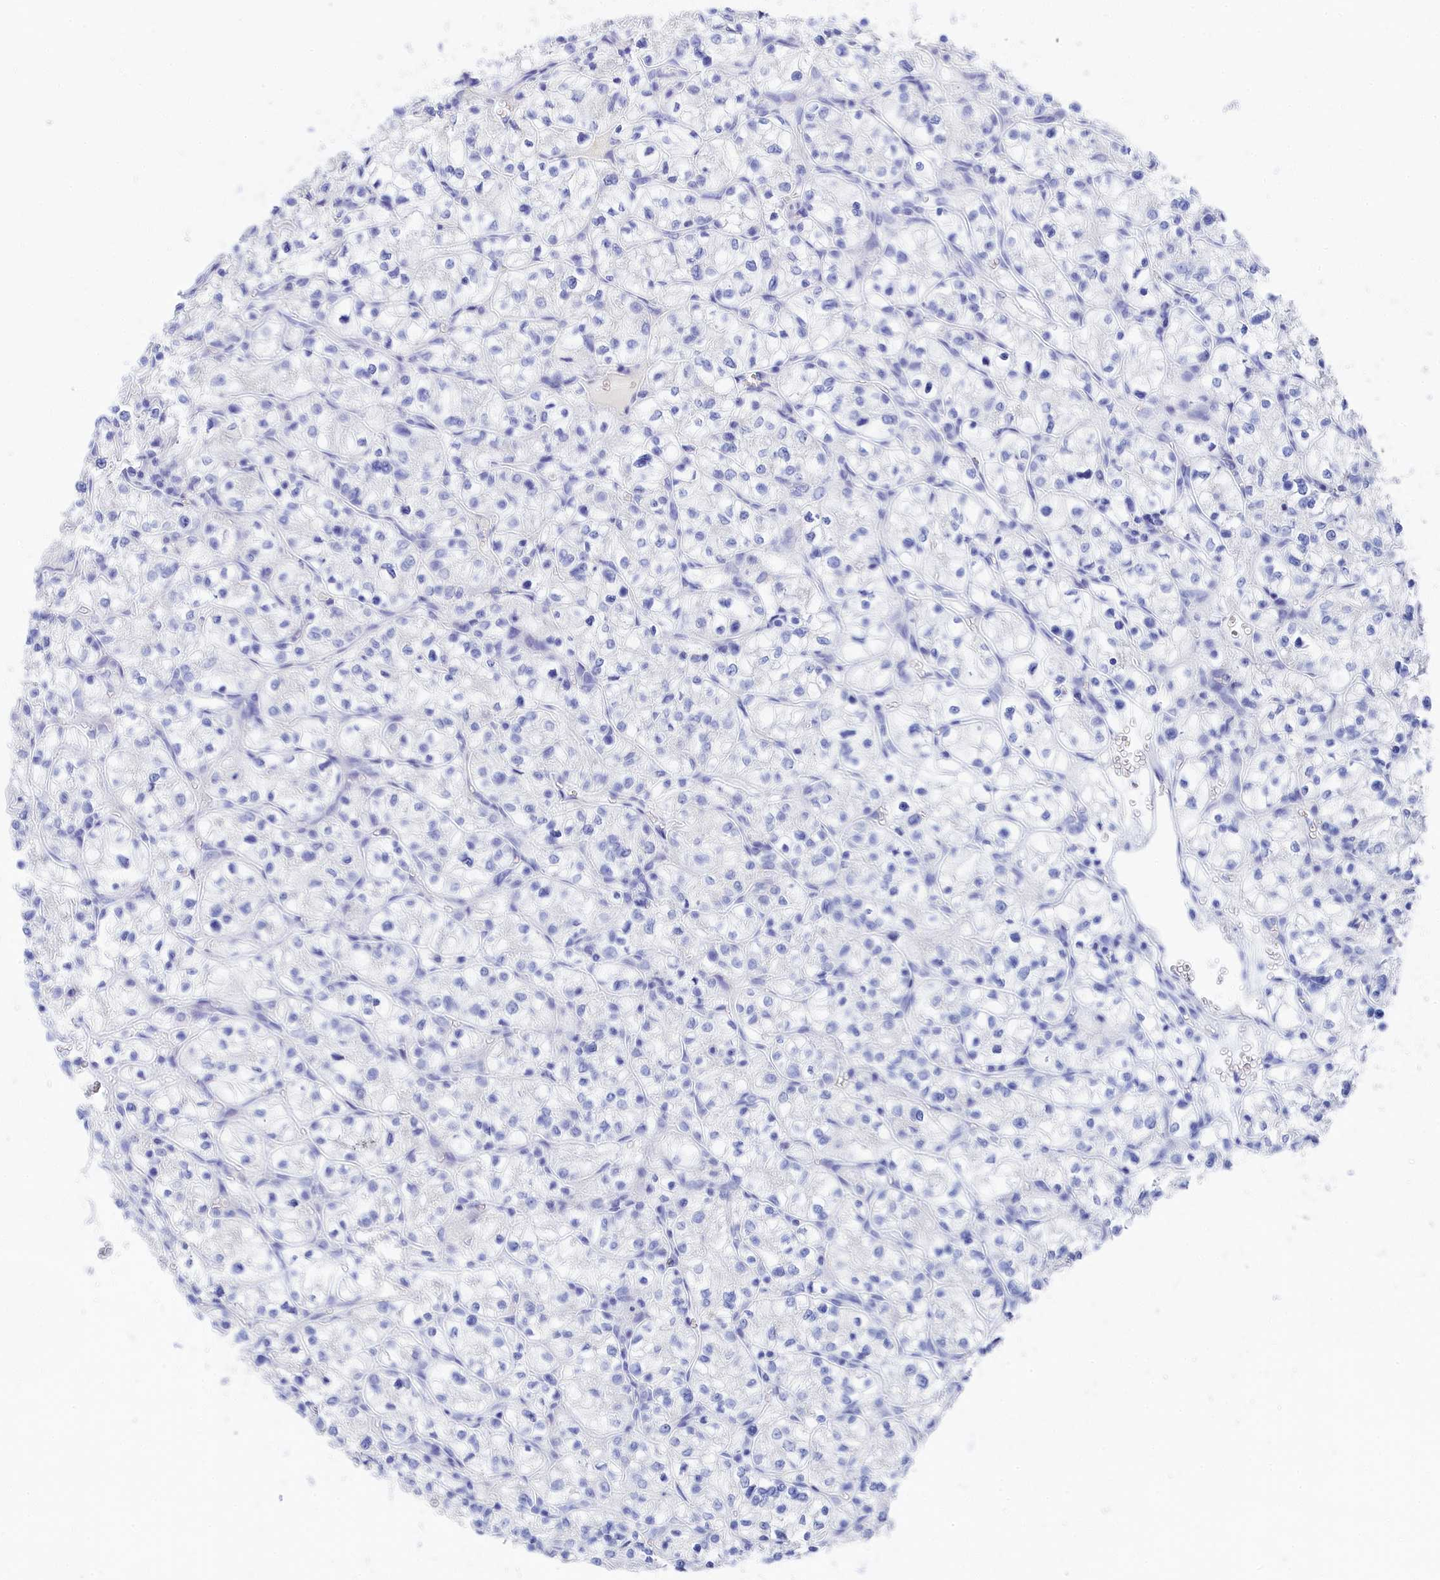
{"staining": {"intensity": "negative", "quantity": "none", "location": "none"}, "tissue": "renal cancer", "cell_type": "Tumor cells", "image_type": "cancer", "snomed": [{"axis": "morphology", "description": "Adenocarcinoma, NOS"}, {"axis": "topography", "description": "Kidney"}], "caption": "A photomicrograph of renal cancer (adenocarcinoma) stained for a protein demonstrates no brown staining in tumor cells.", "gene": "TRIM10", "patient": {"sex": "female", "age": 64}}